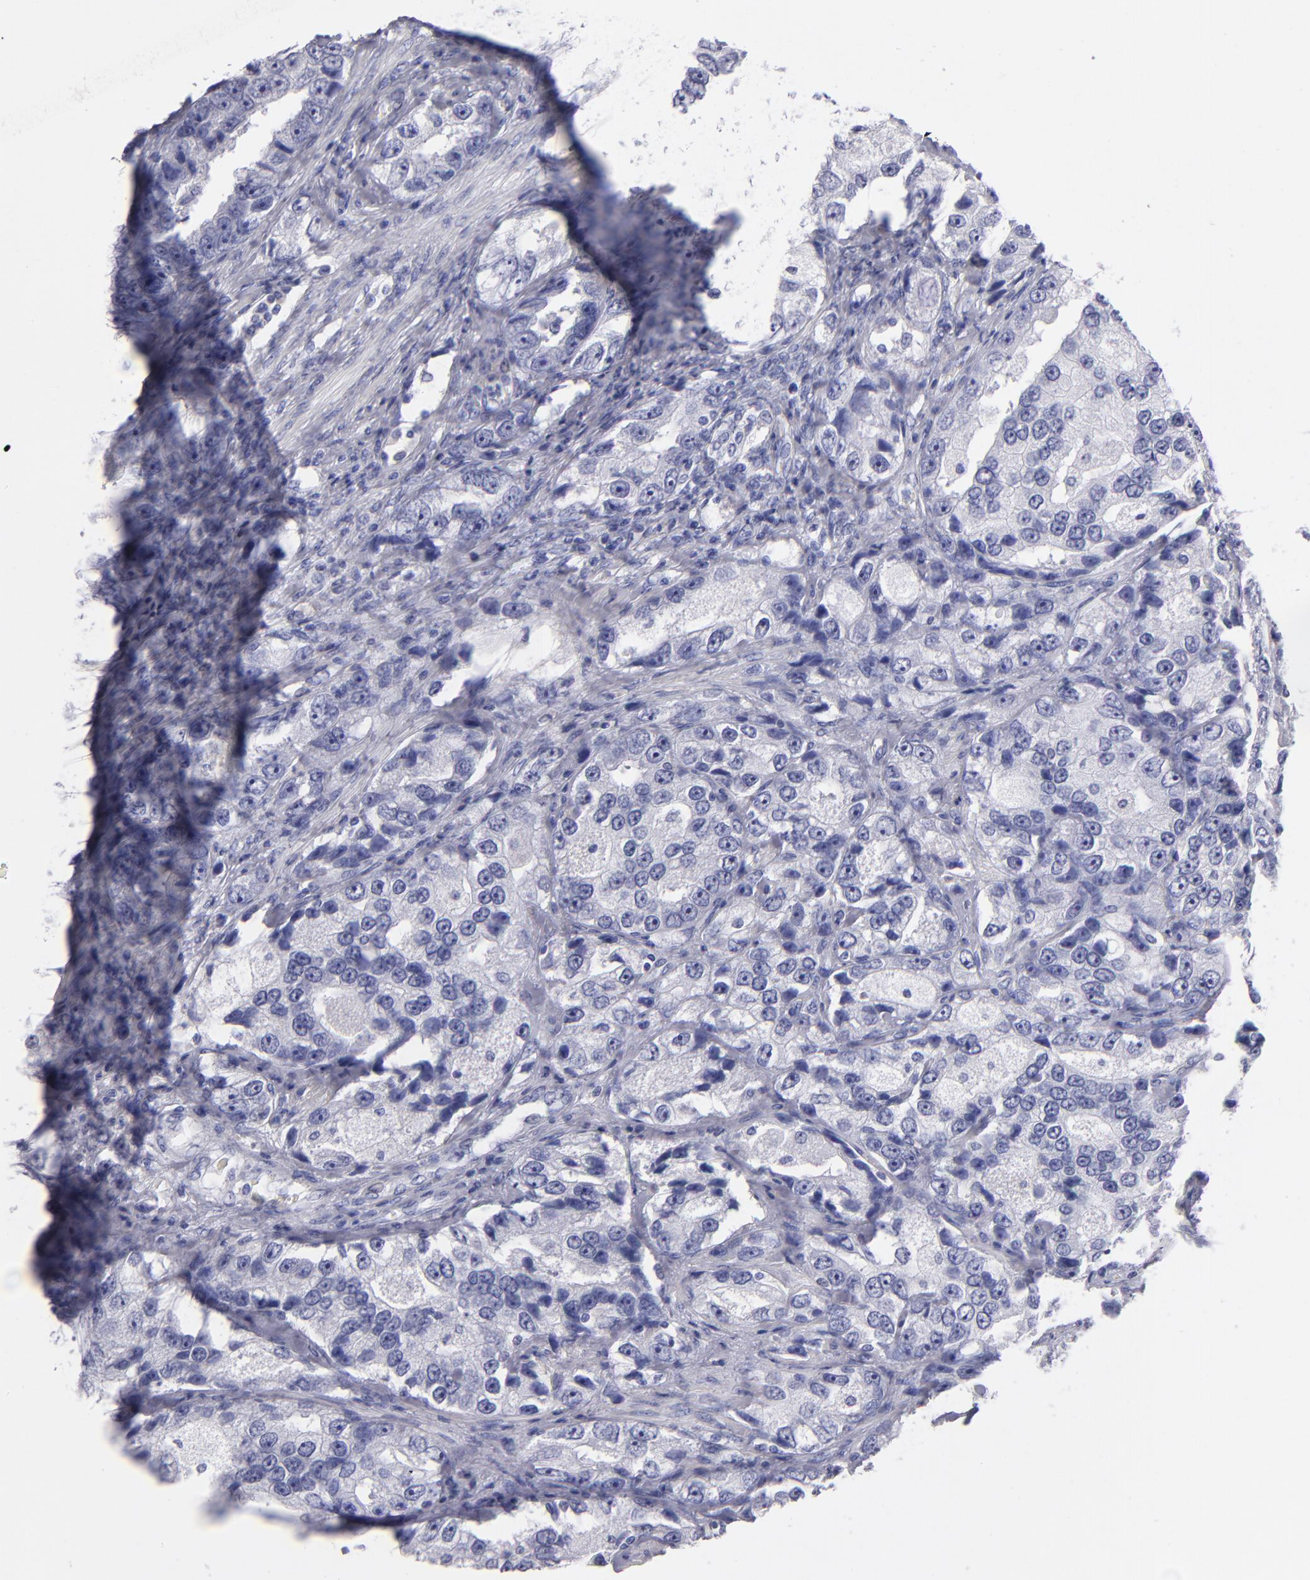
{"staining": {"intensity": "negative", "quantity": "none", "location": "none"}, "tissue": "prostate cancer", "cell_type": "Tumor cells", "image_type": "cancer", "snomed": [{"axis": "morphology", "description": "Adenocarcinoma, High grade"}, {"axis": "topography", "description": "Prostate"}], "caption": "High magnification brightfield microscopy of prostate adenocarcinoma (high-grade) stained with DAB (brown) and counterstained with hematoxylin (blue): tumor cells show no significant expression.", "gene": "MB", "patient": {"sex": "male", "age": 63}}